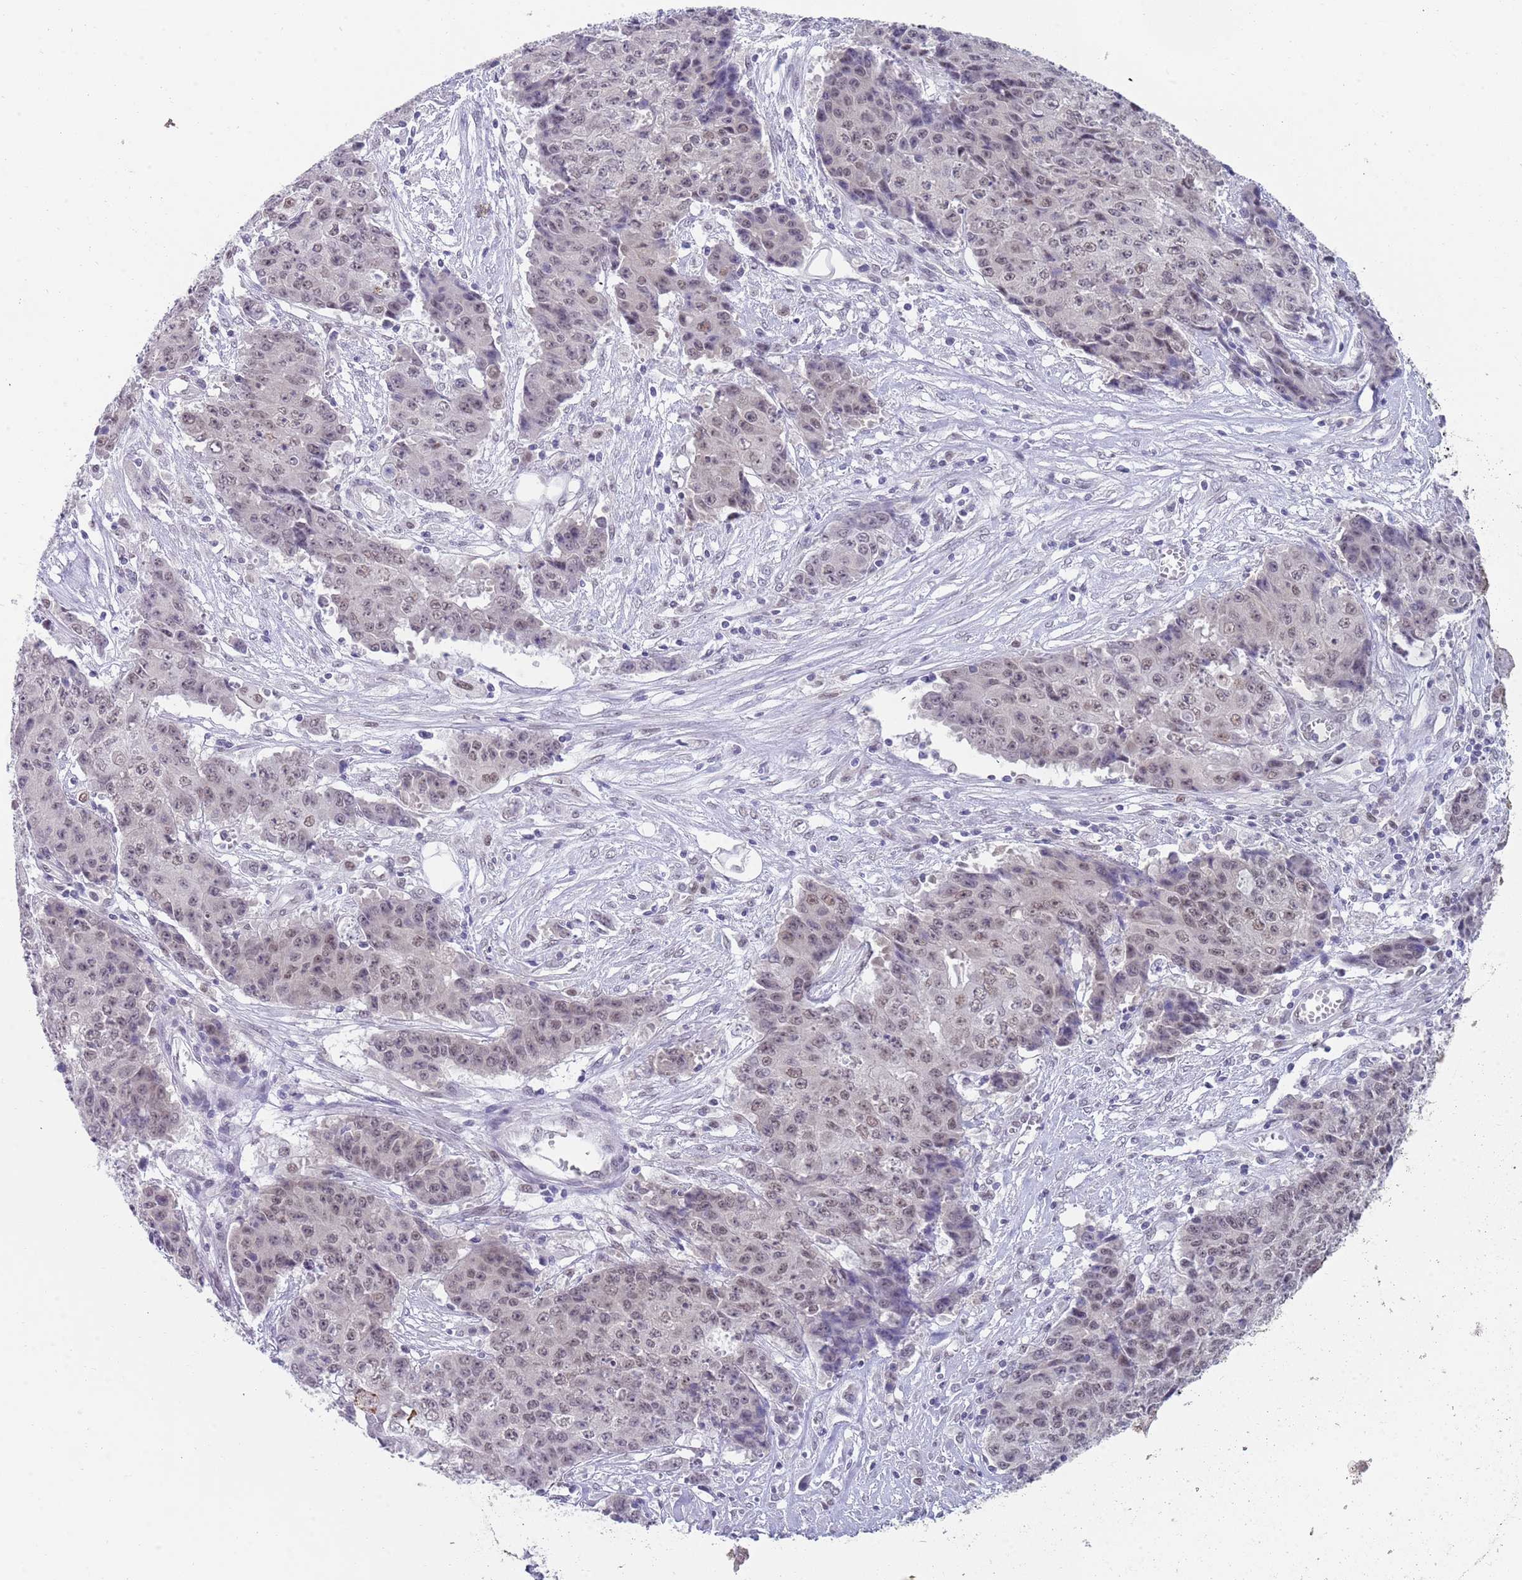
{"staining": {"intensity": "weak", "quantity": "25%-75%", "location": "nuclear"}, "tissue": "ovarian cancer", "cell_type": "Tumor cells", "image_type": "cancer", "snomed": [{"axis": "morphology", "description": "Carcinoma, endometroid"}, {"axis": "topography", "description": "Ovary"}], "caption": "IHC image of human ovarian cancer (endometroid carcinoma) stained for a protein (brown), which reveals low levels of weak nuclear positivity in approximately 25%-75% of tumor cells.", "gene": "SEPHS2", "patient": {"sex": "female", "age": 42}}